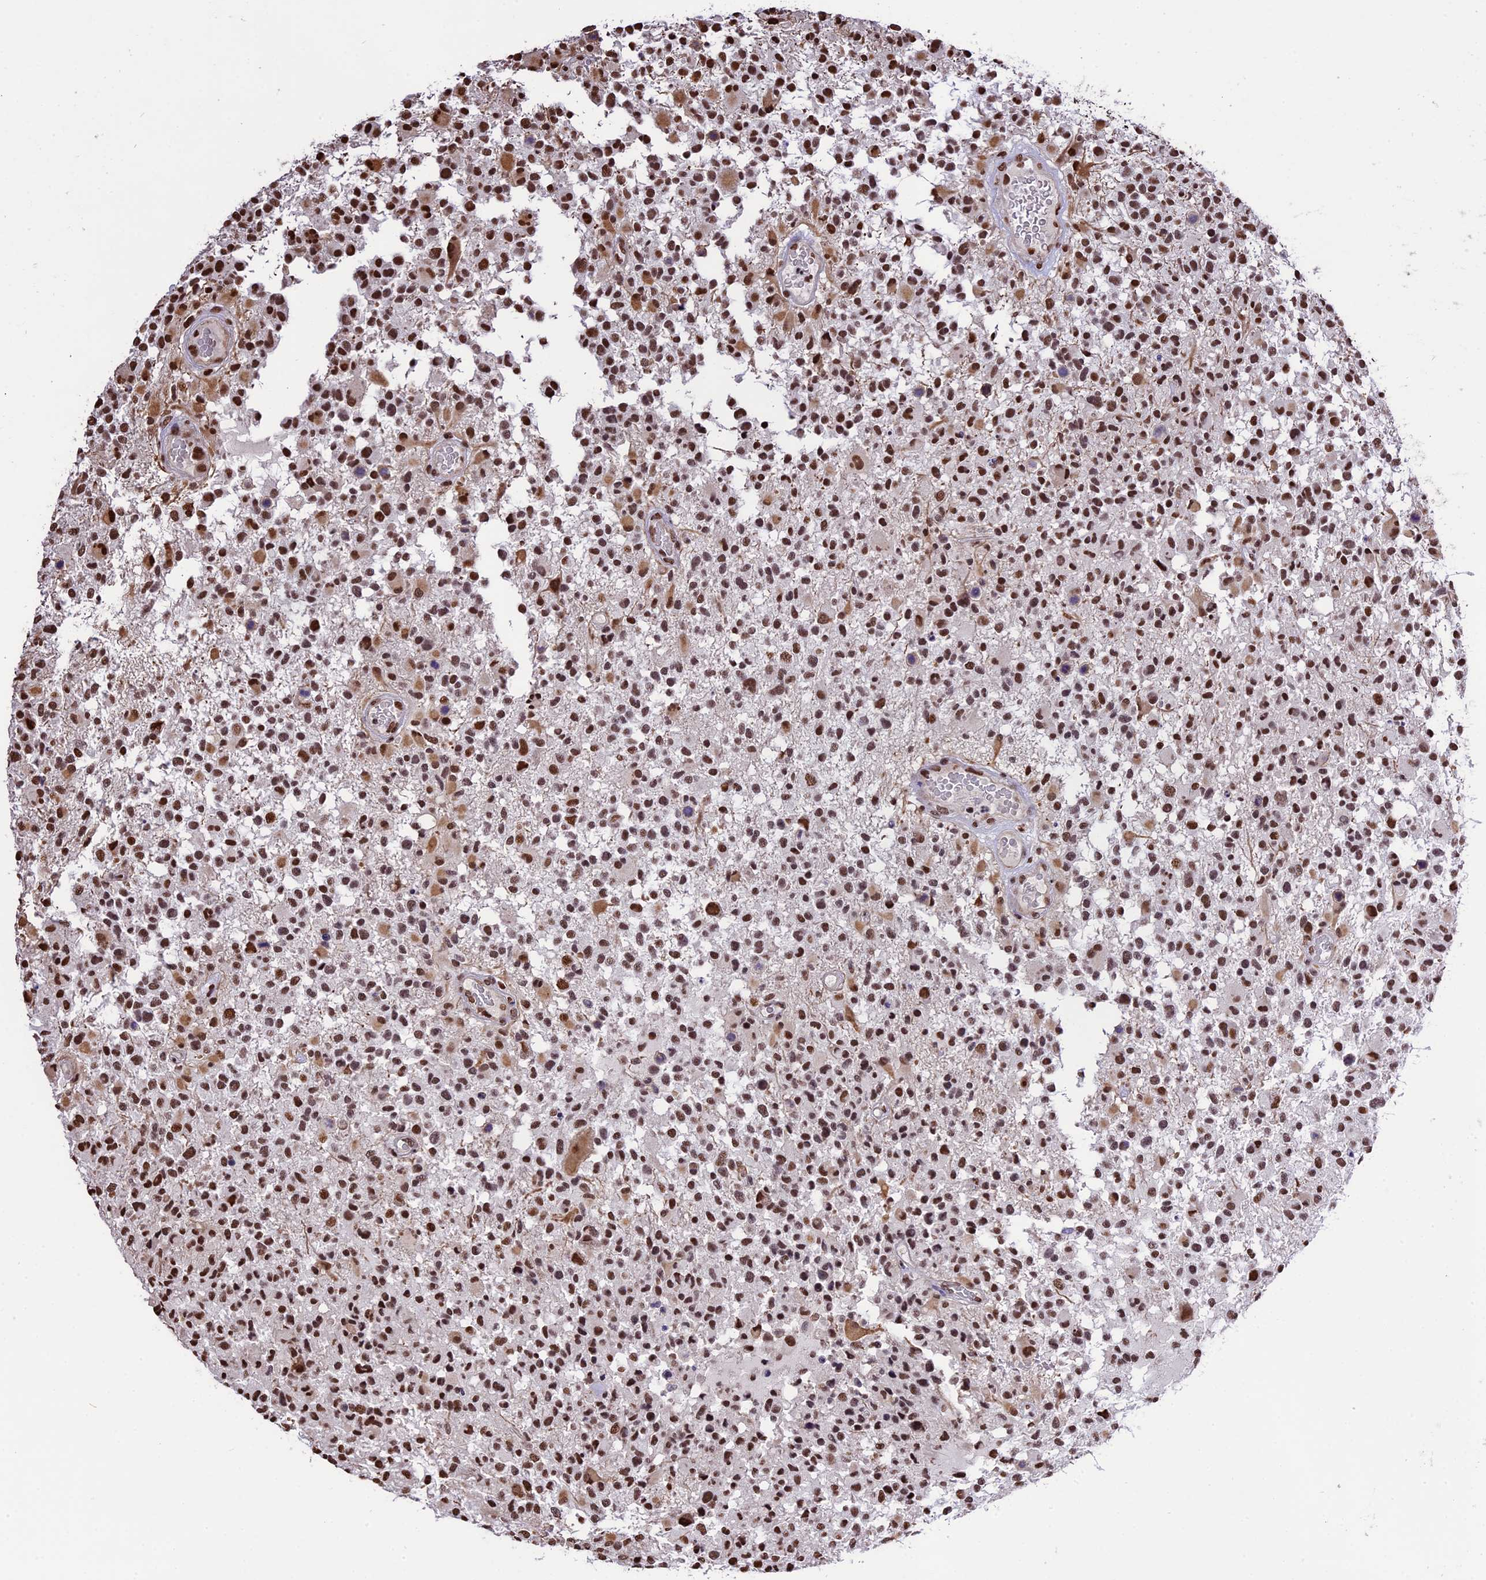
{"staining": {"intensity": "moderate", "quantity": ">75%", "location": "nuclear"}, "tissue": "glioma", "cell_type": "Tumor cells", "image_type": "cancer", "snomed": [{"axis": "morphology", "description": "Glioma, malignant, High grade"}, {"axis": "morphology", "description": "Glioblastoma, NOS"}, {"axis": "topography", "description": "Brain"}], "caption": "This is an image of immunohistochemistry (IHC) staining of glioma, which shows moderate expression in the nuclear of tumor cells.", "gene": "POLR3E", "patient": {"sex": "male", "age": 60}}